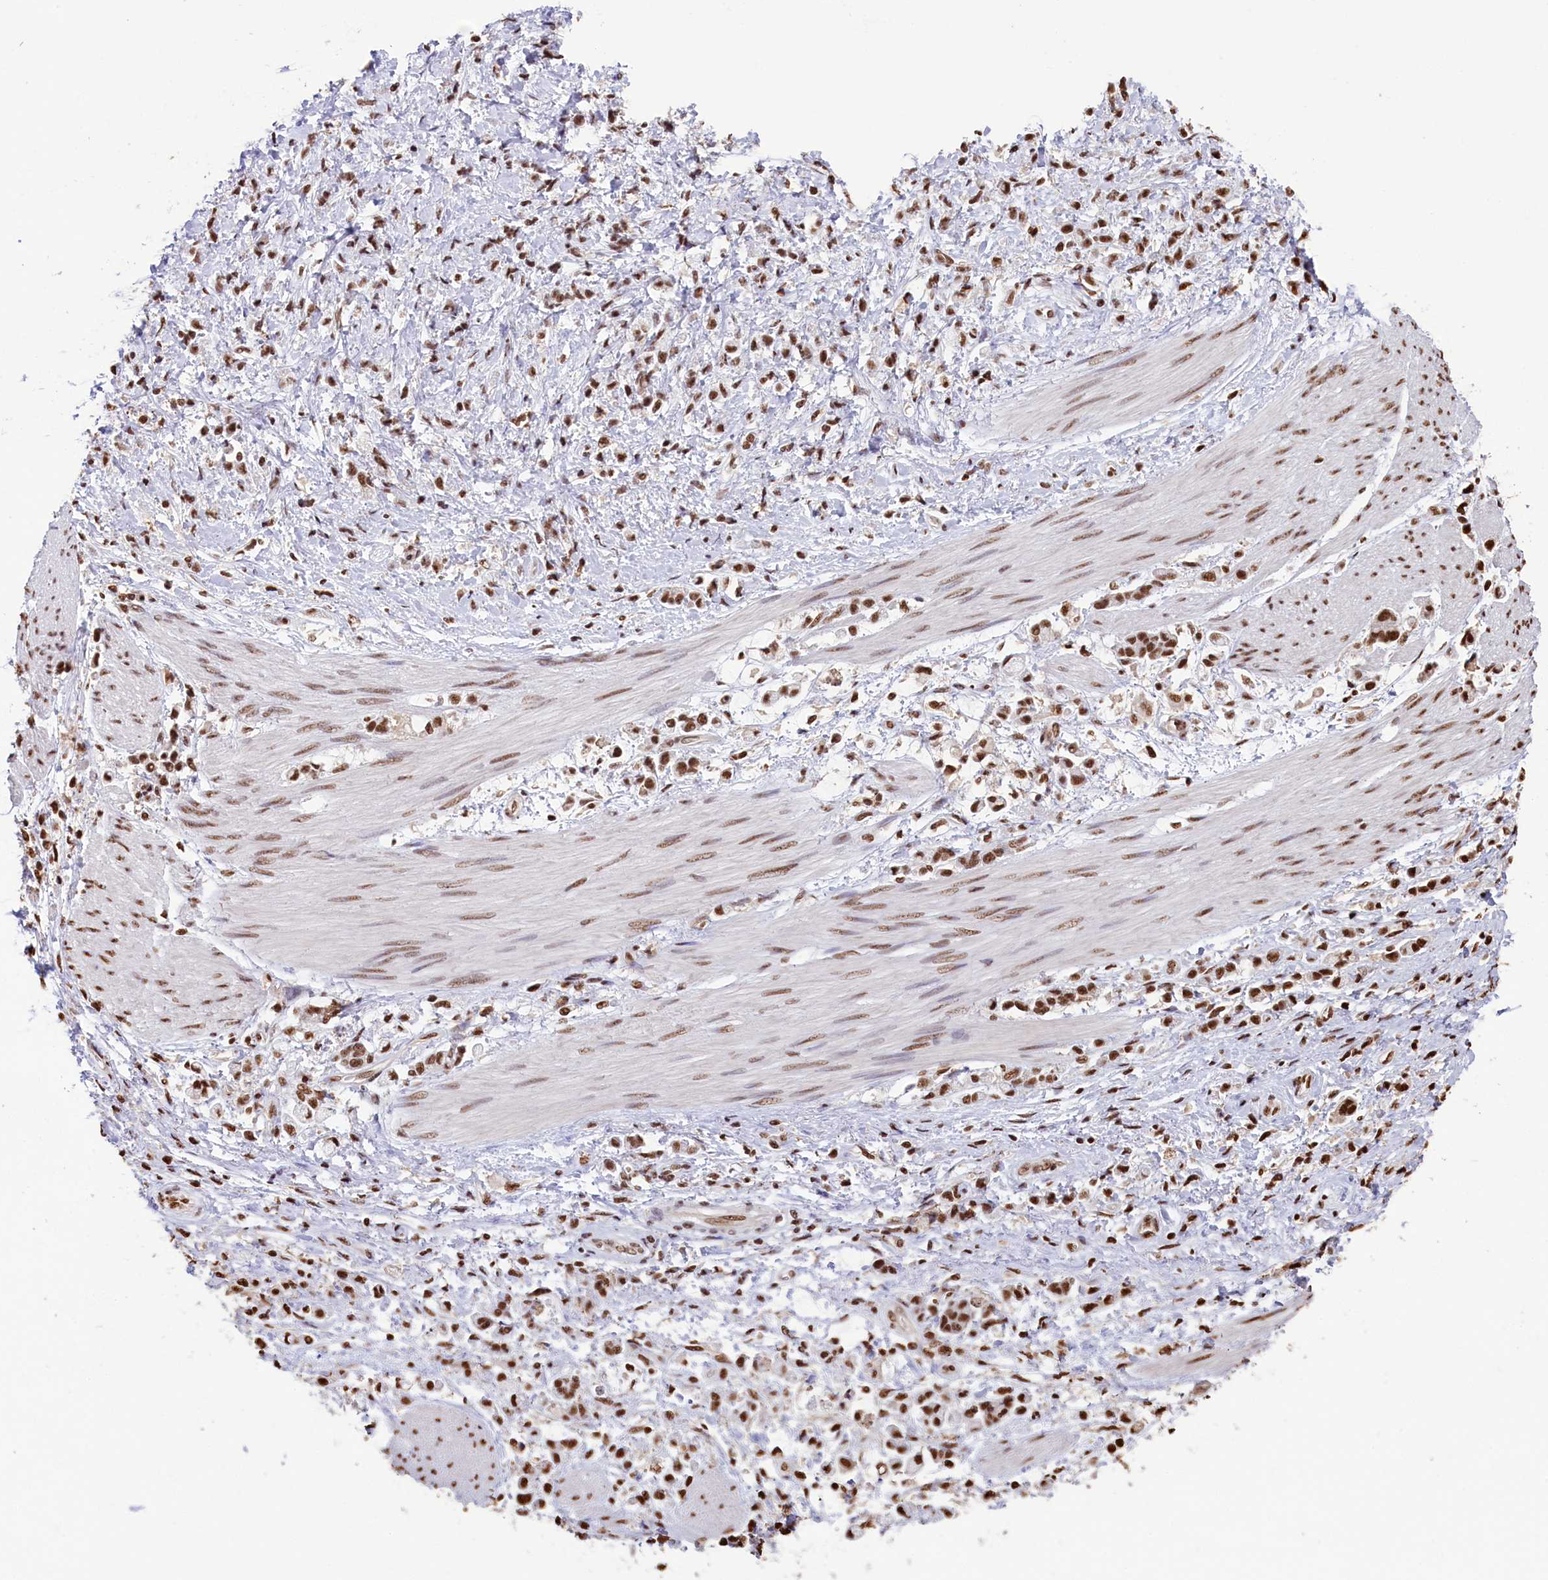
{"staining": {"intensity": "strong", "quantity": ">75%", "location": "nuclear"}, "tissue": "stomach cancer", "cell_type": "Tumor cells", "image_type": "cancer", "snomed": [{"axis": "morphology", "description": "Adenocarcinoma, NOS"}, {"axis": "topography", "description": "Stomach"}], "caption": "A photomicrograph of stomach cancer (adenocarcinoma) stained for a protein exhibits strong nuclear brown staining in tumor cells.", "gene": "SNRPD2", "patient": {"sex": "female", "age": 60}}